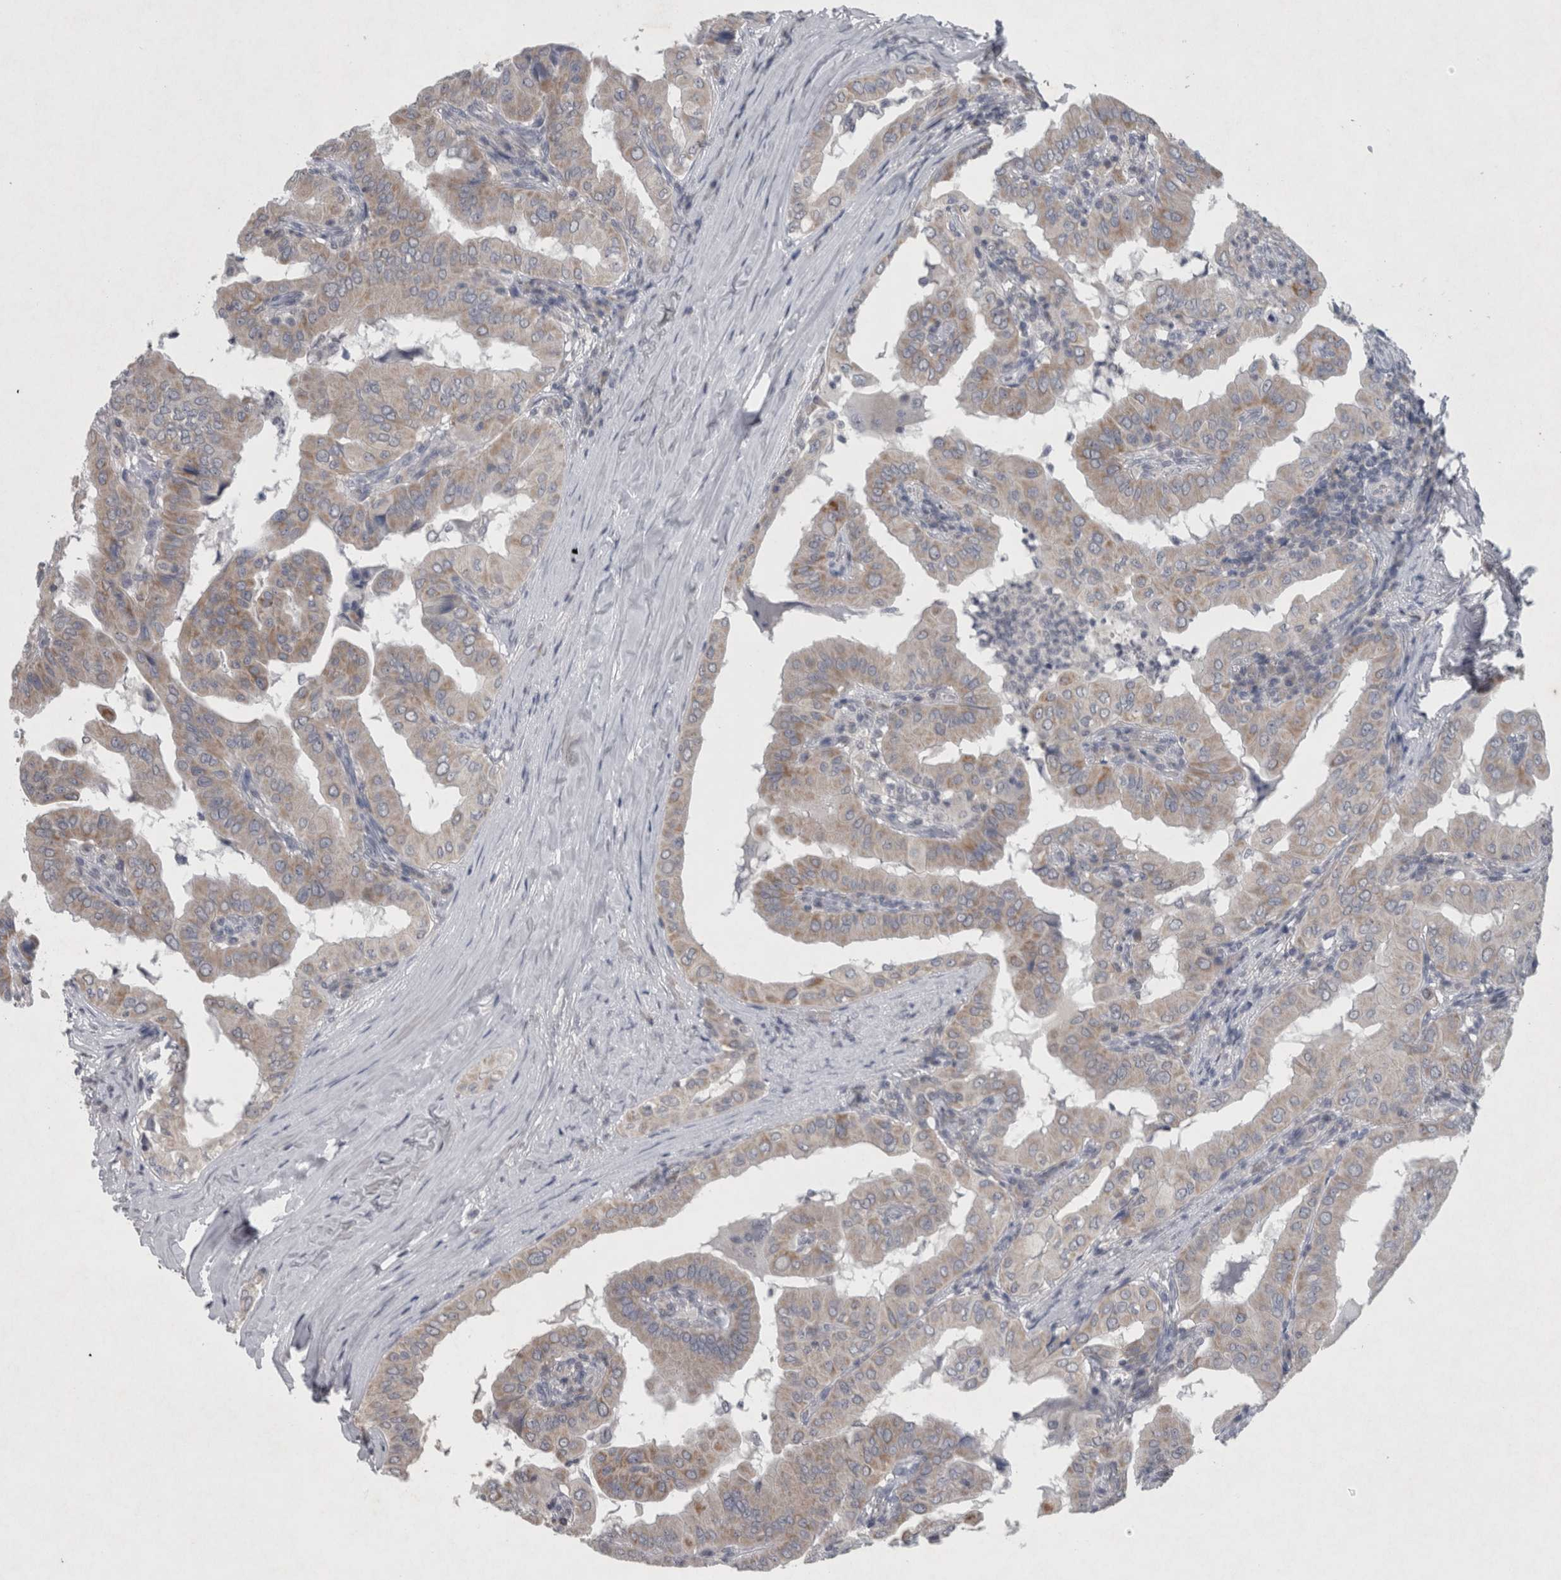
{"staining": {"intensity": "weak", "quantity": ">75%", "location": "cytoplasmic/membranous"}, "tissue": "thyroid cancer", "cell_type": "Tumor cells", "image_type": "cancer", "snomed": [{"axis": "morphology", "description": "Papillary adenocarcinoma, NOS"}, {"axis": "topography", "description": "Thyroid gland"}], "caption": "This histopathology image displays IHC staining of thyroid cancer, with low weak cytoplasmic/membranous staining in approximately >75% of tumor cells.", "gene": "WNT7A", "patient": {"sex": "male", "age": 33}}